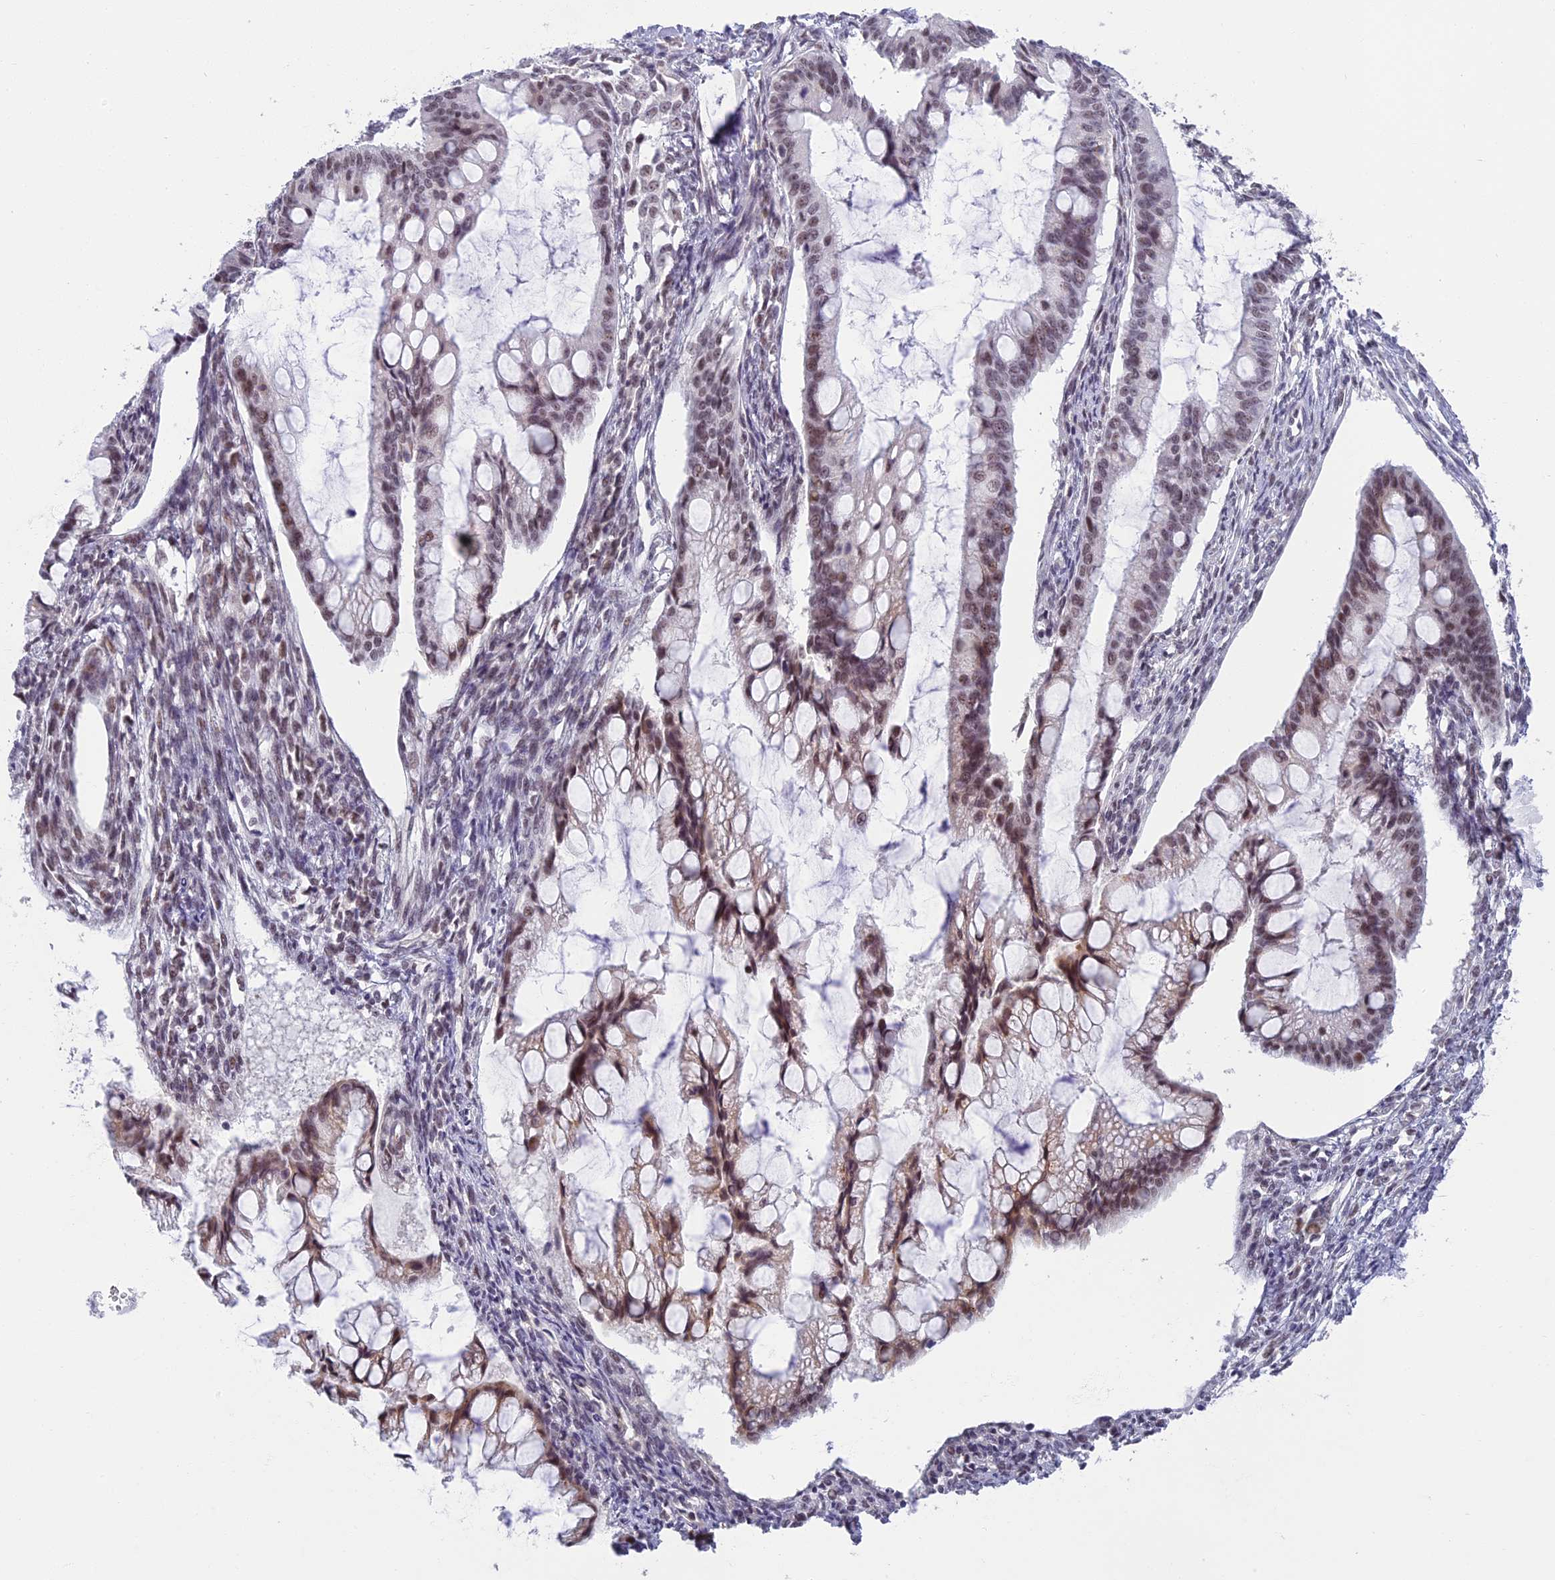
{"staining": {"intensity": "weak", "quantity": "25%-75%", "location": "cytoplasmic/membranous,nuclear"}, "tissue": "ovarian cancer", "cell_type": "Tumor cells", "image_type": "cancer", "snomed": [{"axis": "morphology", "description": "Cystadenocarcinoma, mucinous, NOS"}, {"axis": "topography", "description": "Ovary"}], "caption": "Immunohistochemistry (IHC) histopathology image of neoplastic tissue: ovarian cancer (mucinous cystadenocarcinoma) stained using IHC demonstrates low levels of weak protein expression localized specifically in the cytoplasmic/membranous and nuclear of tumor cells, appearing as a cytoplasmic/membranous and nuclear brown color.", "gene": "MORF4L1", "patient": {"sex": "female", "age": 73}}